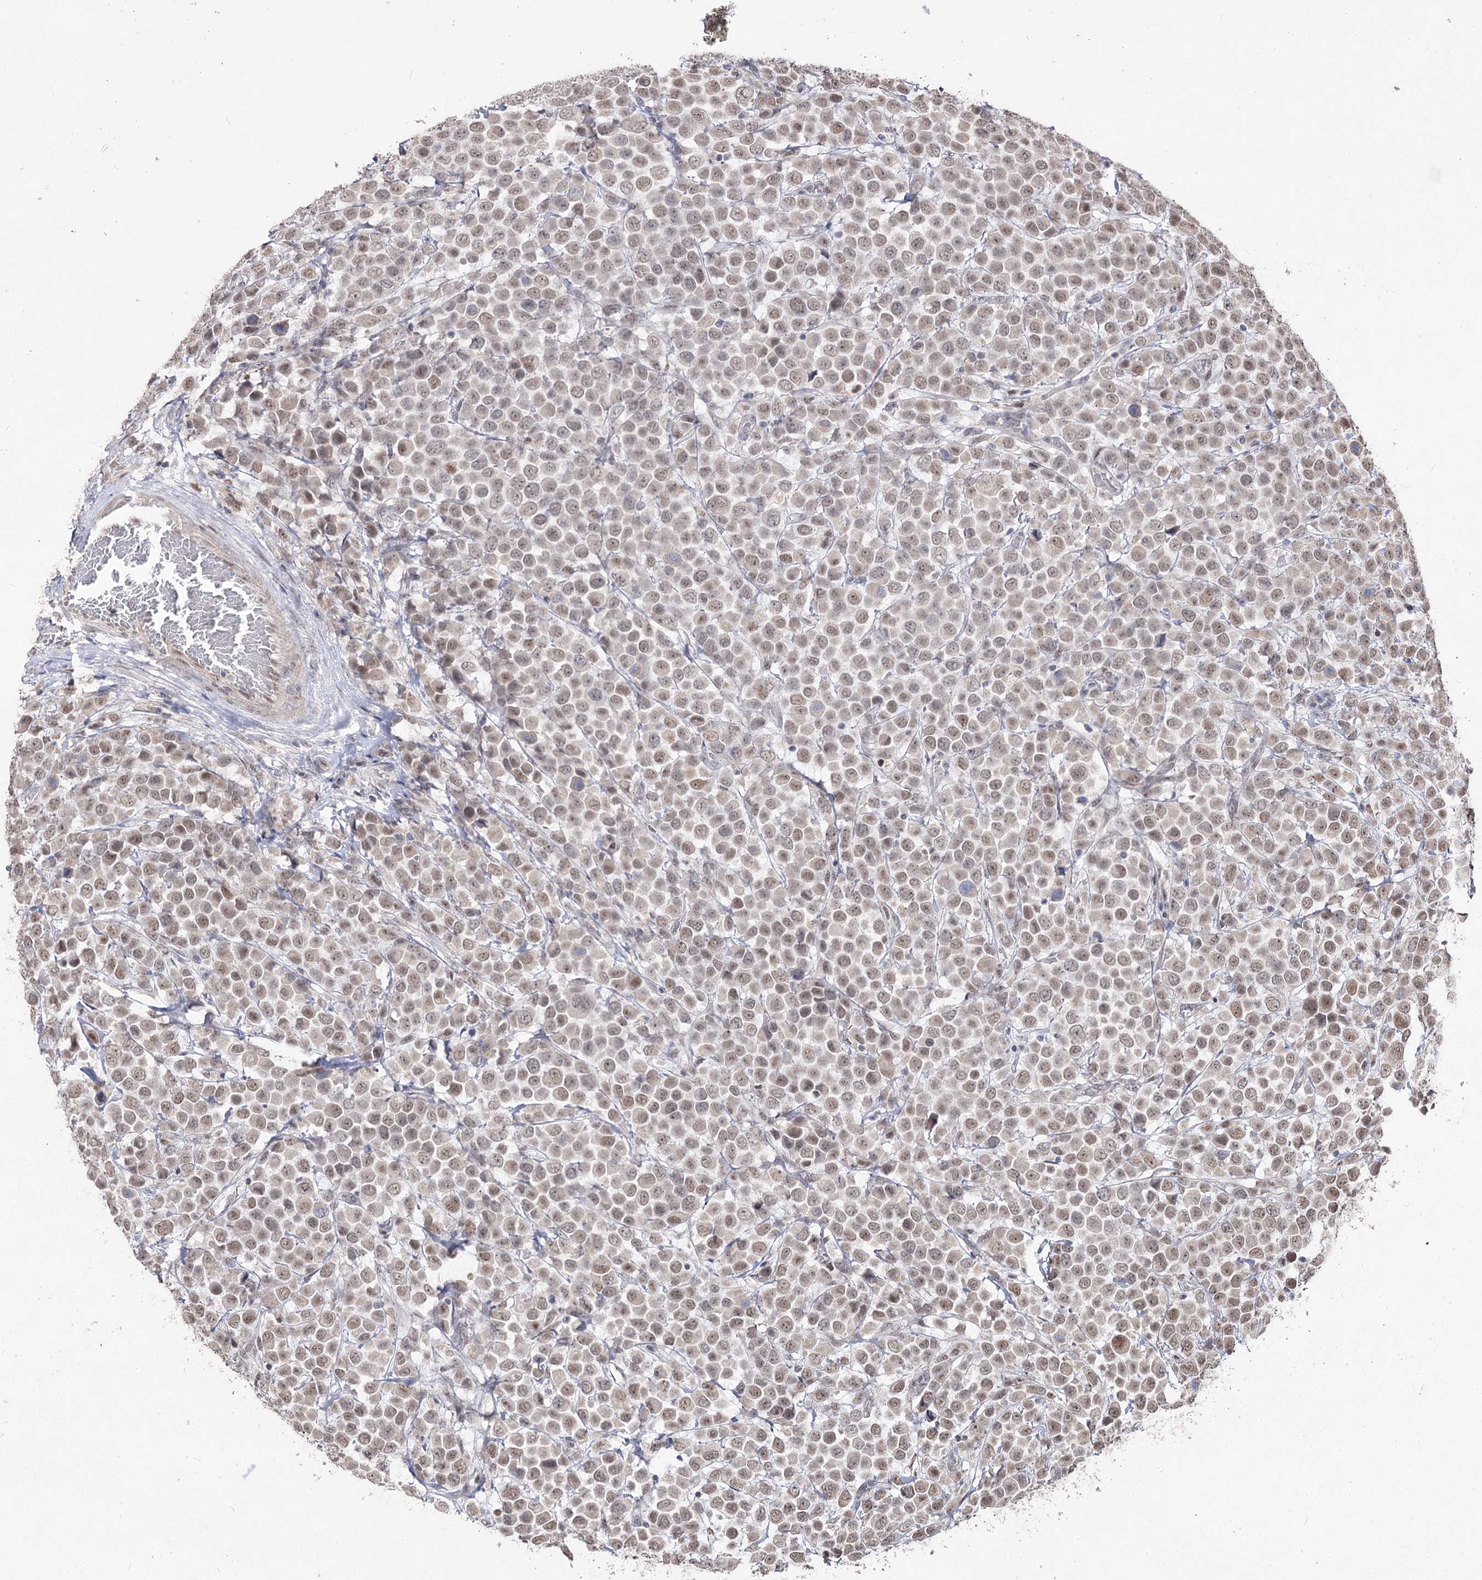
{"staining": {"intensity": "weak", "quantity": "25%-75%", "location": "nuclear"}, "tissue": "breast cancer", "cell_type": "Tumor cells", "image_type": "cancer", "snomed": [{"axis": "morphology", "description": "Duct carcinoma"}, {"axis": "topography", "description": "Breast"}], "caption": "Protein staining by immunohistochemistry (IHC) demonstrates weak nuclear positivity in about 25%-75% of tumor cells in infiltrating ductal carcinoma (breast). Nuclei are stained in blue.", "gene": "RUFY4", "patient": {"sex": "female", "age": 61}}